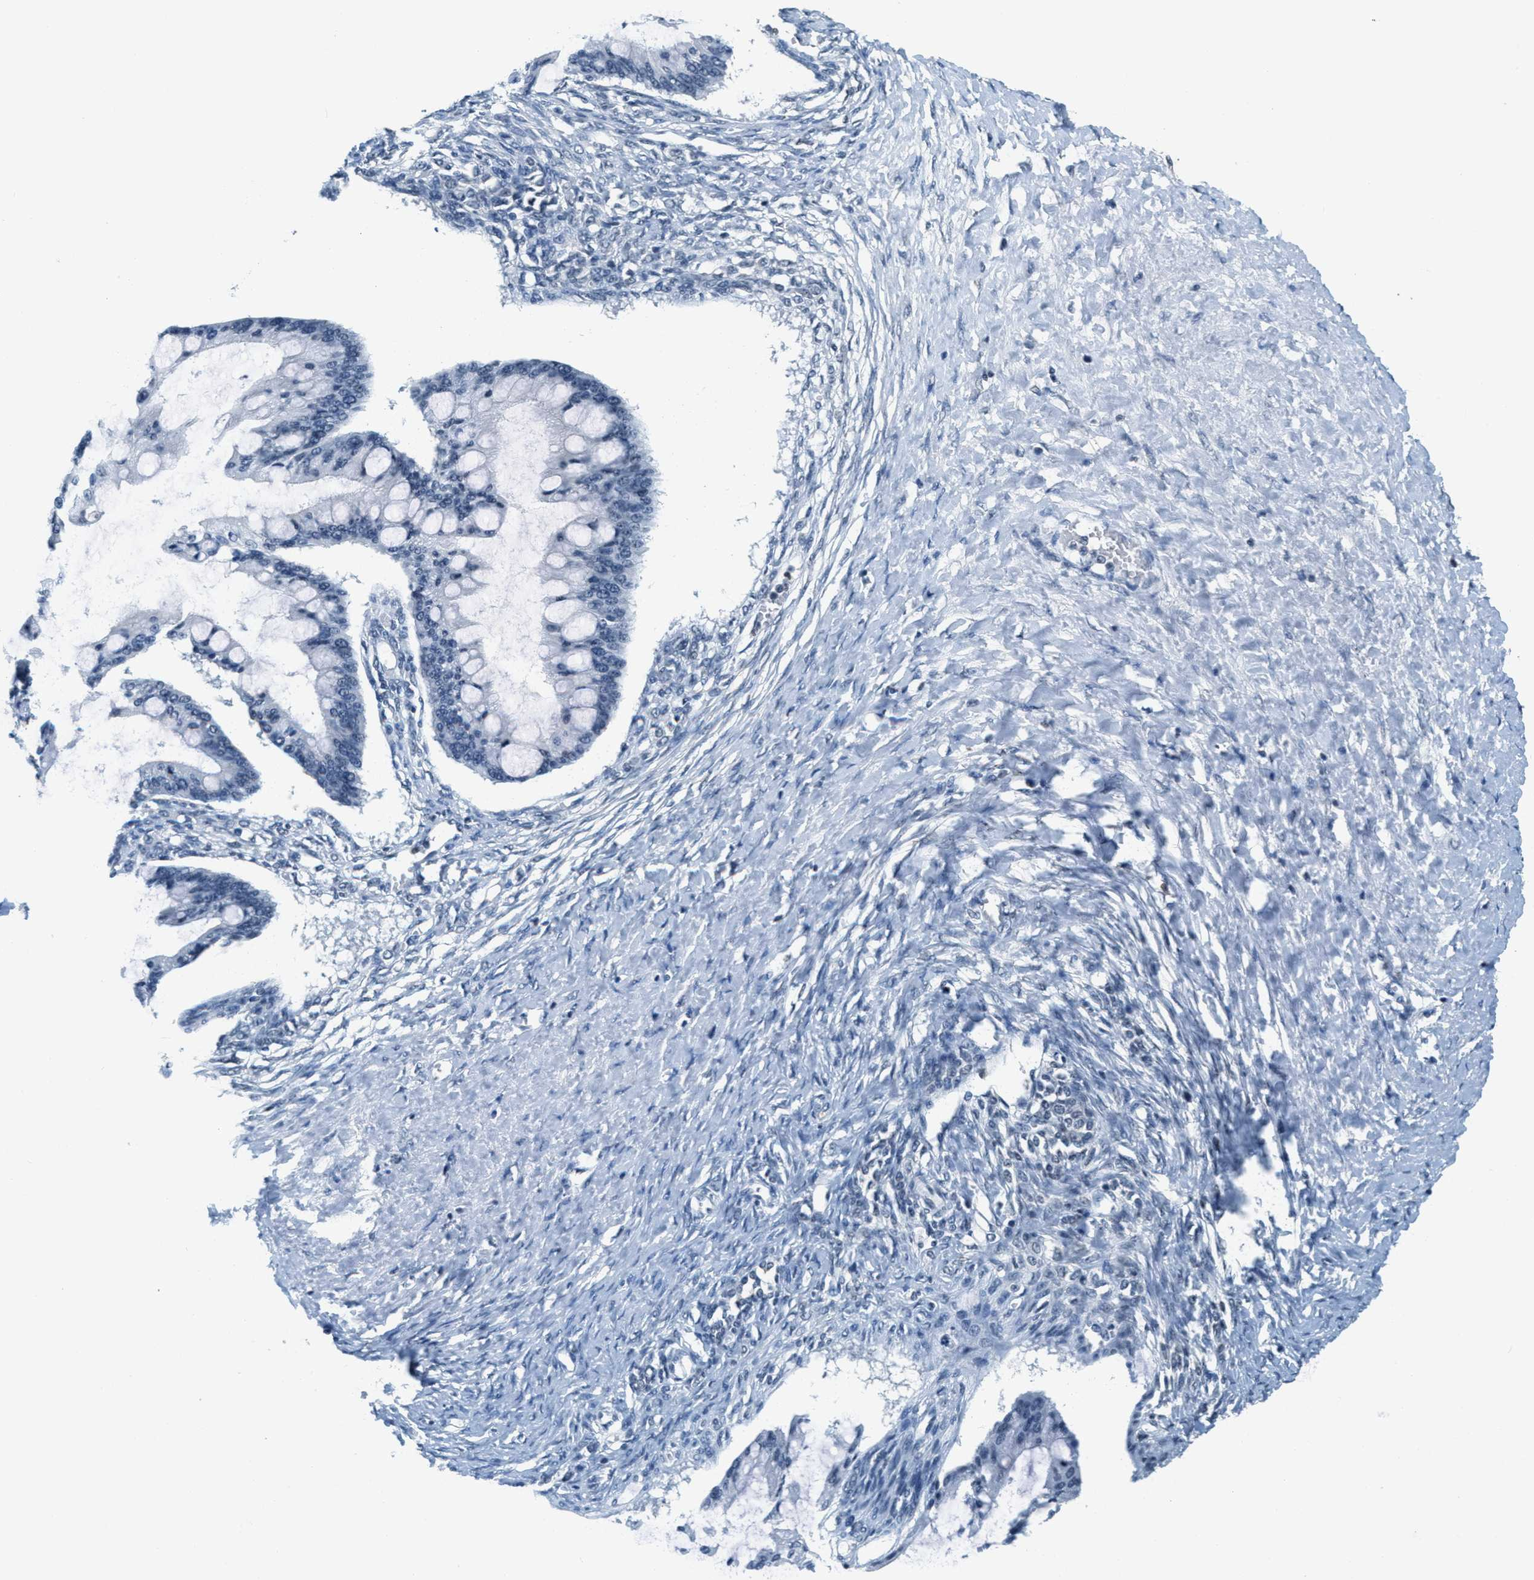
{"staining": {"intensity": "negative", "quantity": "none", "location": "none"}, "tissue": "ovarian cancer", "cell_type": "Tumor cells", "image_type": "cancer", "snomed": [{"axis": "morphology", "description": "Cystadenocarcinoma, mucinous, NOS"}, {"axis": "topography", "description": "Ovary"}], "caption": "The photomicrograph demonstrates no significant expression in tumor cells of ovarian cancer (mucinous cystadenocarcinoma).", "gene": "CA4", "patient": {"sex": "female", "age": 73}}